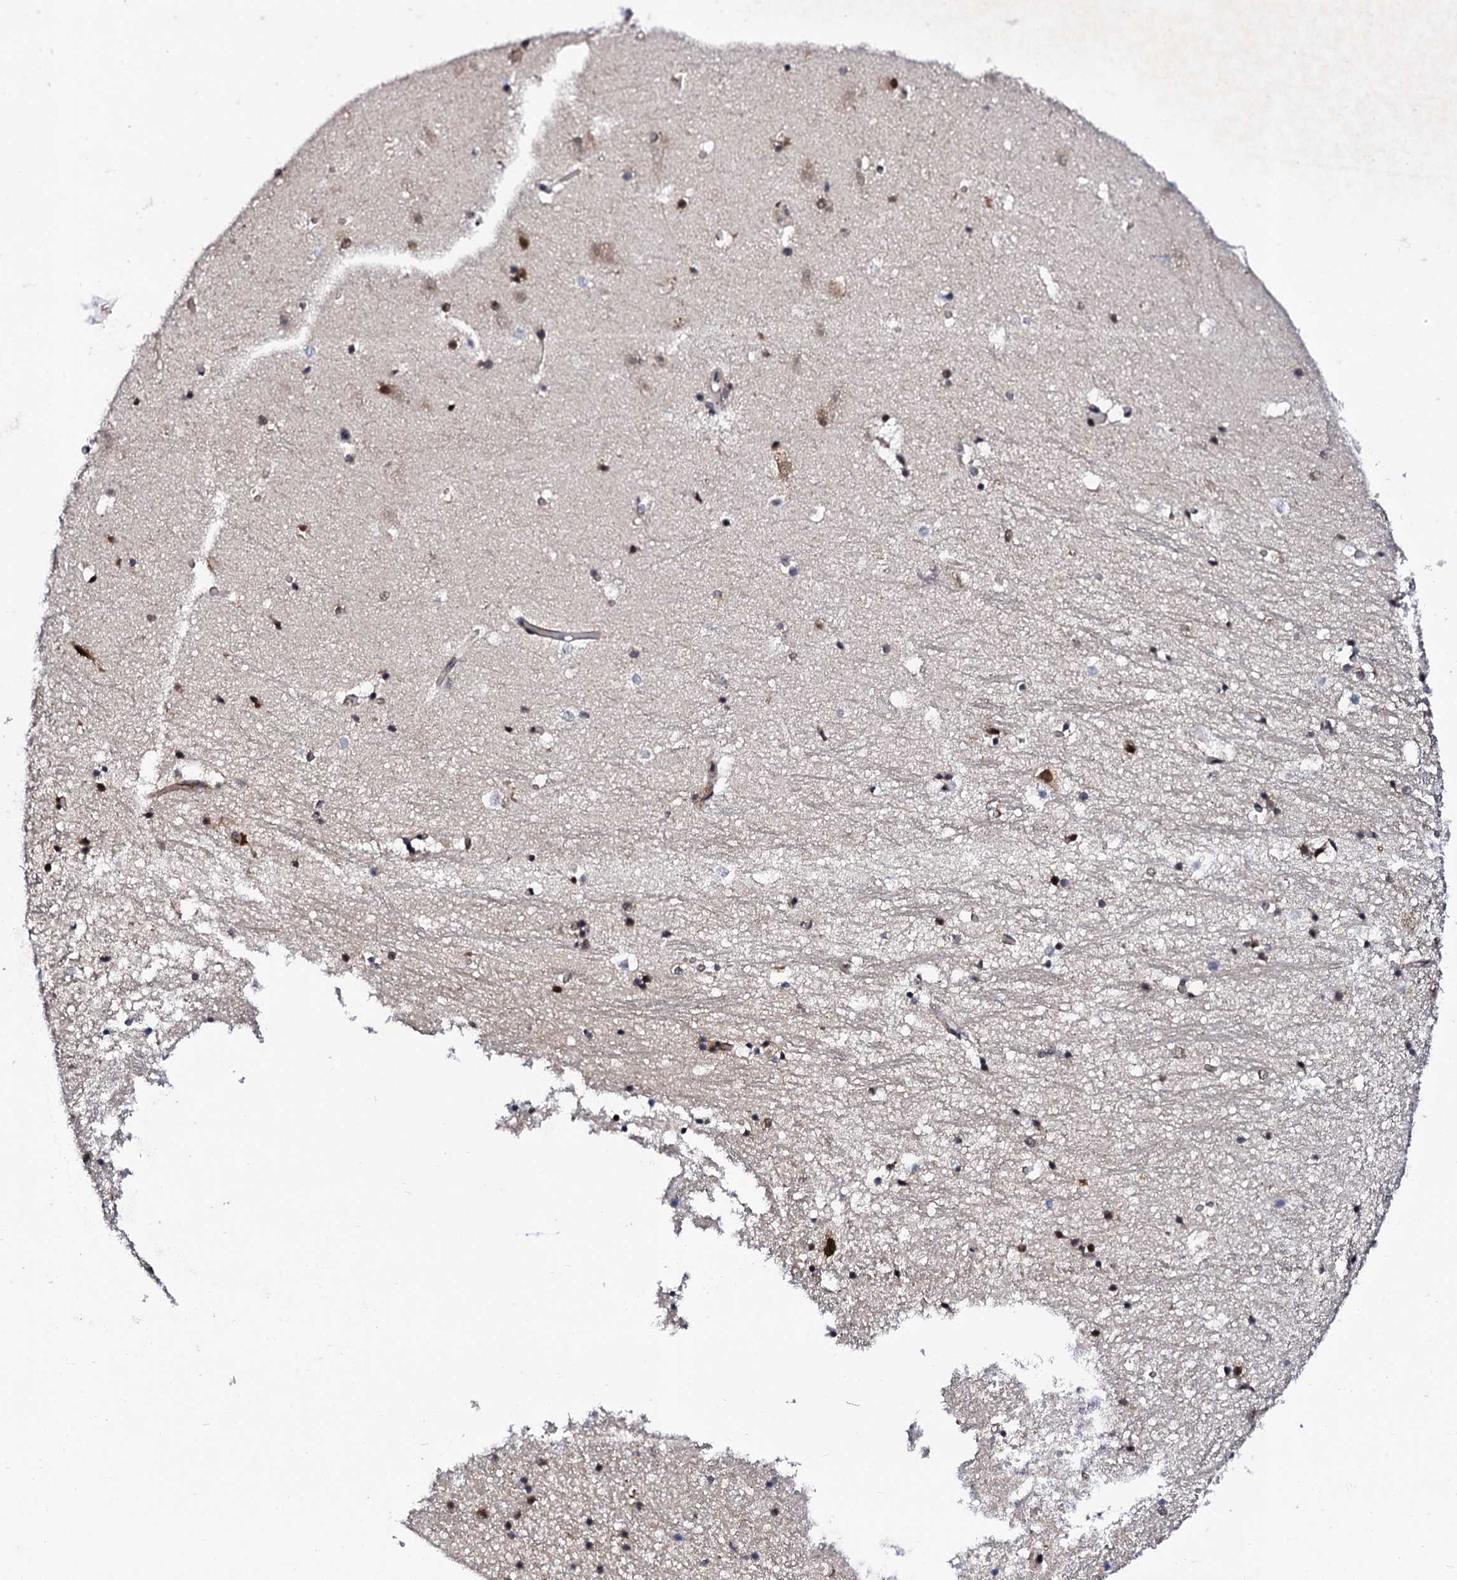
{"staining": {"intensity": "strong", "quantity": "<25%", "location": "nuclear"}, "tissue": "hippocampus", "cell_type": "Glial cells", "image_type": "normal", "snomed": [{"axis": "morphology", "description": "Normal tissue, NOS"}, {"axis": "topography", "description": "Hippocampus"}], "caption": "Immunohistochemical staining of normal hippocampus demonstrates strong nuclear protein staining in about <25% of glial cells. Using DAB (3,3'-diaminobenzidine) (brown) and hematoxylin (blue) stains, captured at high magnification using brightfield microscopy.", "gene": "CSTF3", "patient": {"sex": "female", "age": 52}}